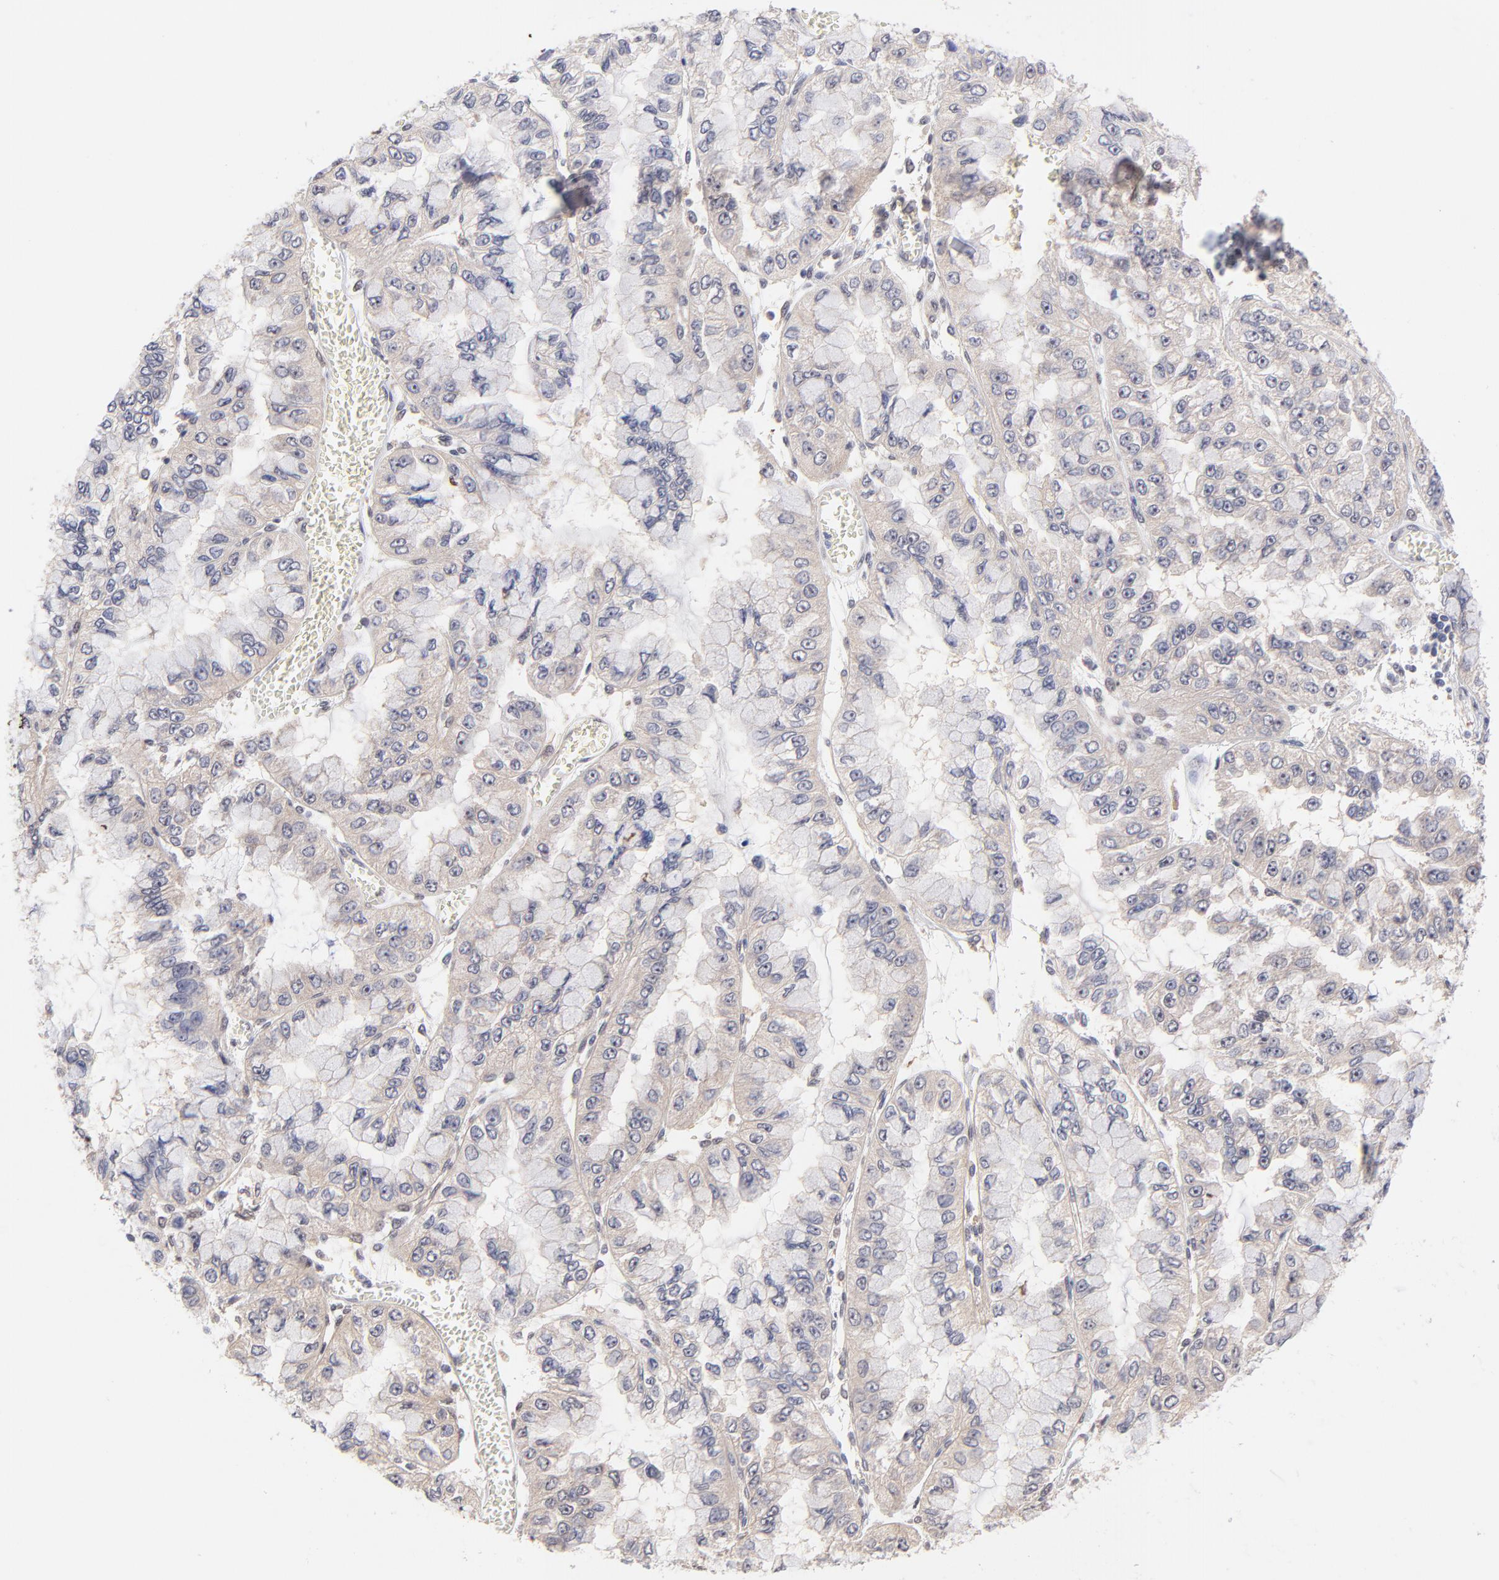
{"staining": {"intensity": "weak", "quantity": ">75%", "location": "cytoplasmic/membranous"}, "tissue": "liver cancer", "cell_type": "Tumor cells", "image_type": "cancer", "snomed": [{"axis": "morphology", "description": "Cholangiocarcinoma"}, {"axis": "topography", "description": "Liver"}], "caption": "Immunohistochemical staining of liver cholangiocarcinoma reveals low levels of weak cytoplasmic/membranous protein expression in approximately >75% of tumor cells. (DAB = brown stain, brightfield microscopy at high magnification).", "gene": "UBE2E3", "patient": {"sex": "female", "age": 79}}